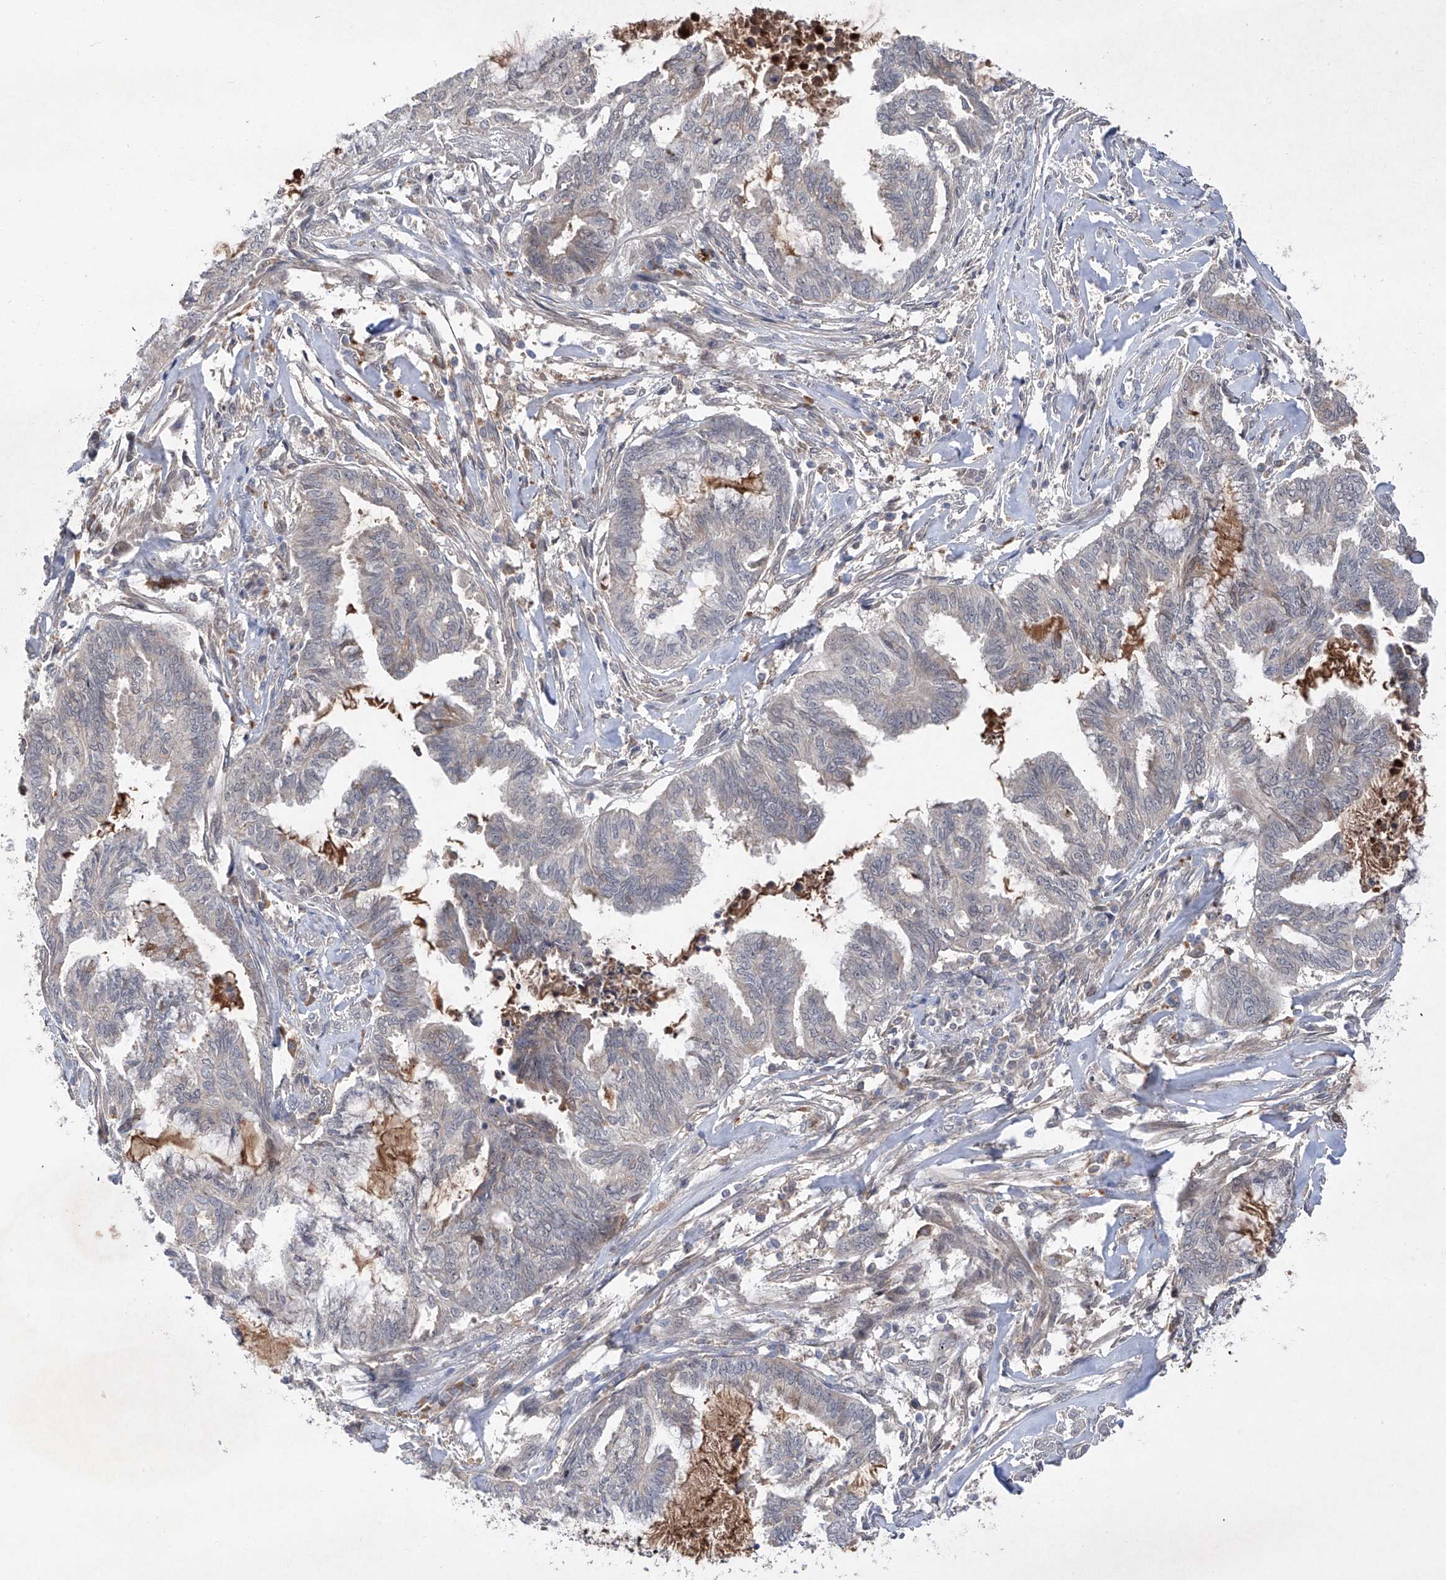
{"staining": {"intensity": "negative", "quantity": "none", "location": "none"}, "tissue": "endometrial cancer", "cell_type": "Tumor cells", "image_type": "cancer", "snomed": [{"axis": "morphology", "description": "Adenocarcinoma, NOS"}, {"axis": "topography", "description": "Endometrium"}], "caption": "Tumor cells are negative for protein expression in human endometrial cancer (adenocarcinoma).", "gene": "FAM135A", "patient": {"sex": "female", "age": 86}}